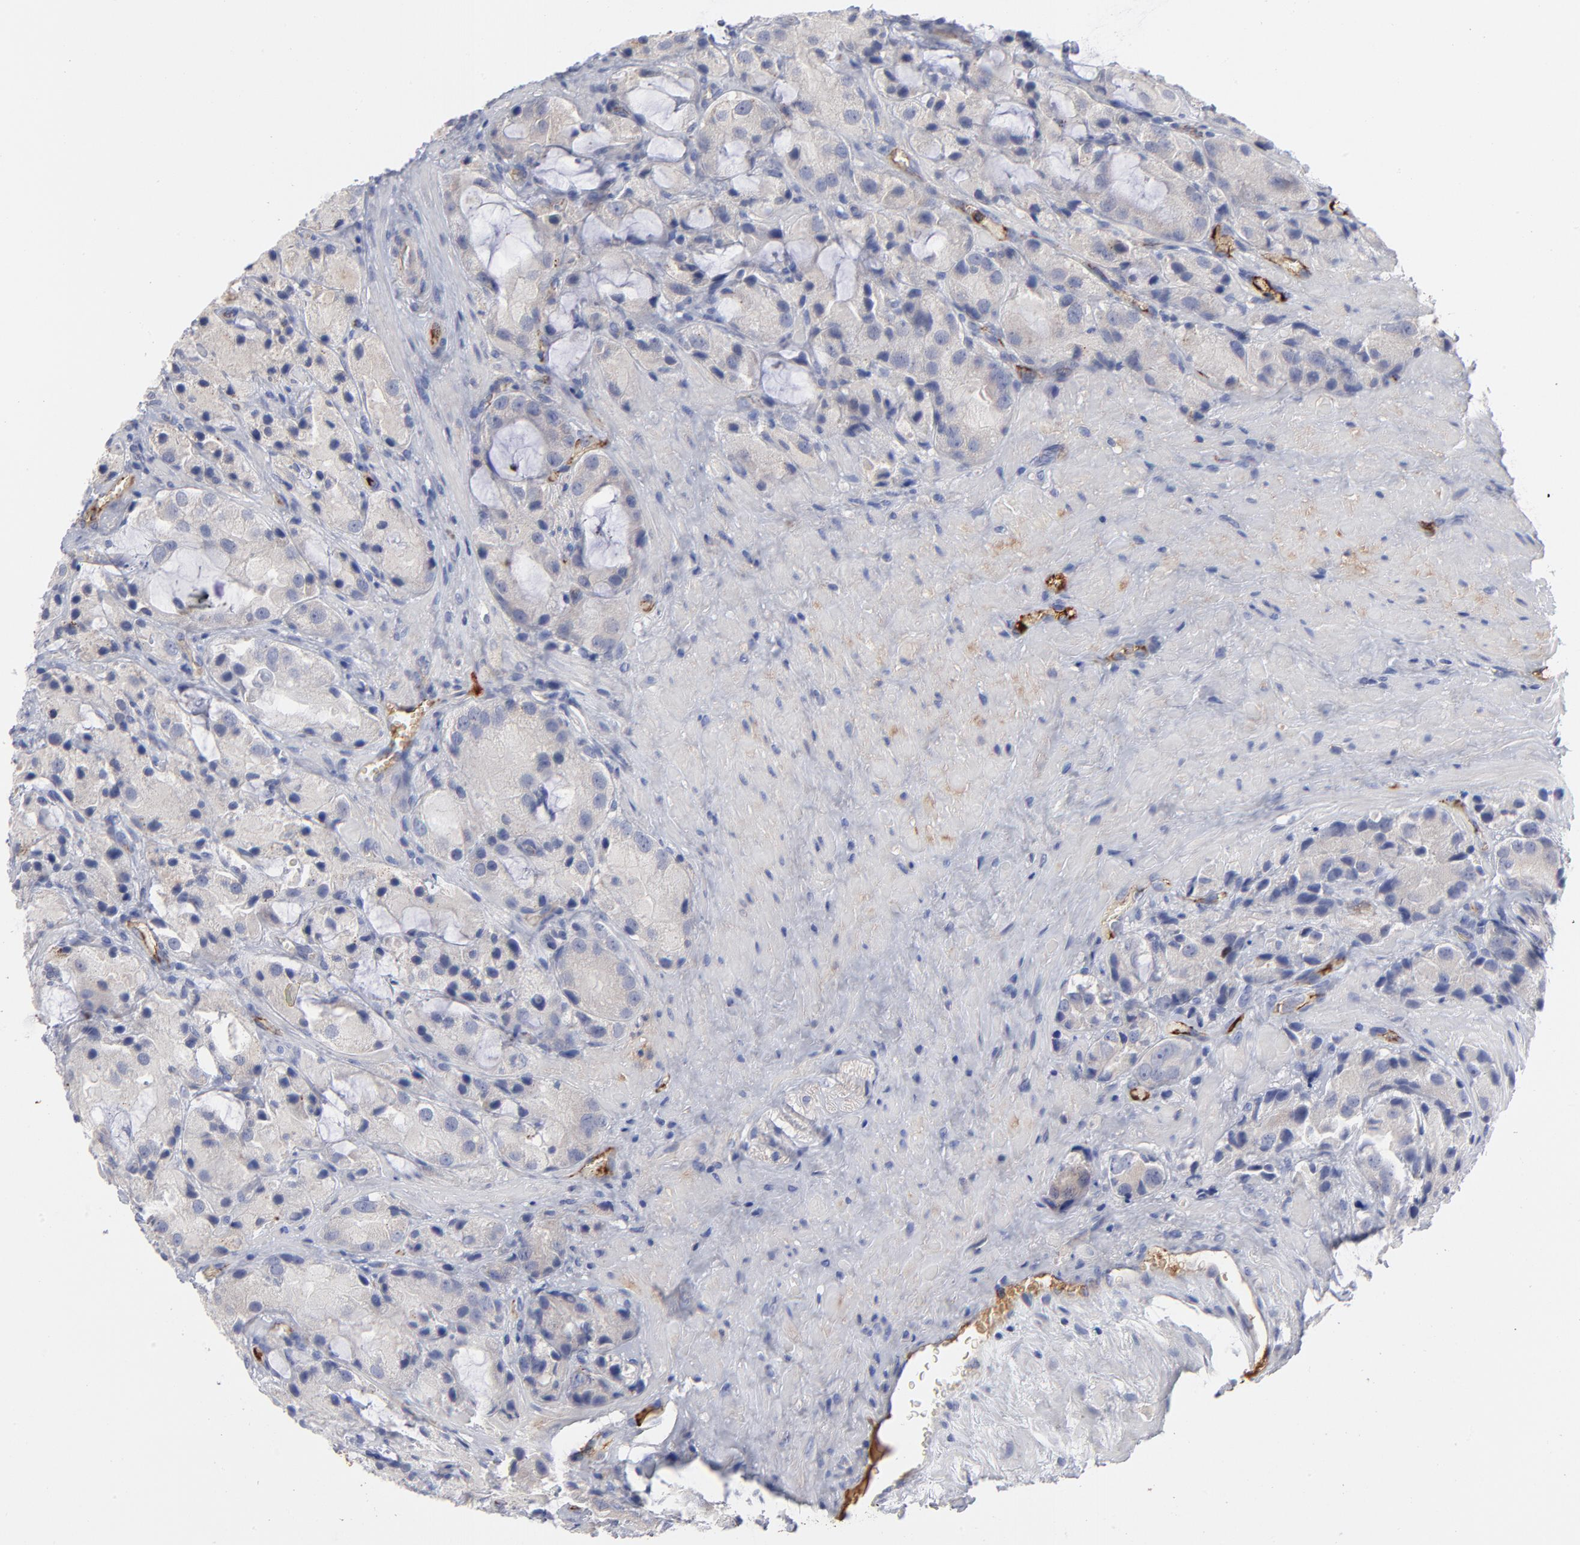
{"staining": {"intensity": "negative", "quantity": "none", "location": "none"}, "tissue": "prostate cancer", "cell_type": "Tumor cells", "image_type": "cancer", "snomed": [{"axis": "morphology", "description": "Adenocarcinoma, High grade"}, {"axis": "topography", "description": "Prostate"}], "caption": "IHC image of adenocarcinoma (high-grade) (prostate) stained for a protein (brown), which exhibits no expression in tumor cells.", "gene": "CCR3", "patient": {"sex": "male", "age": 70}}